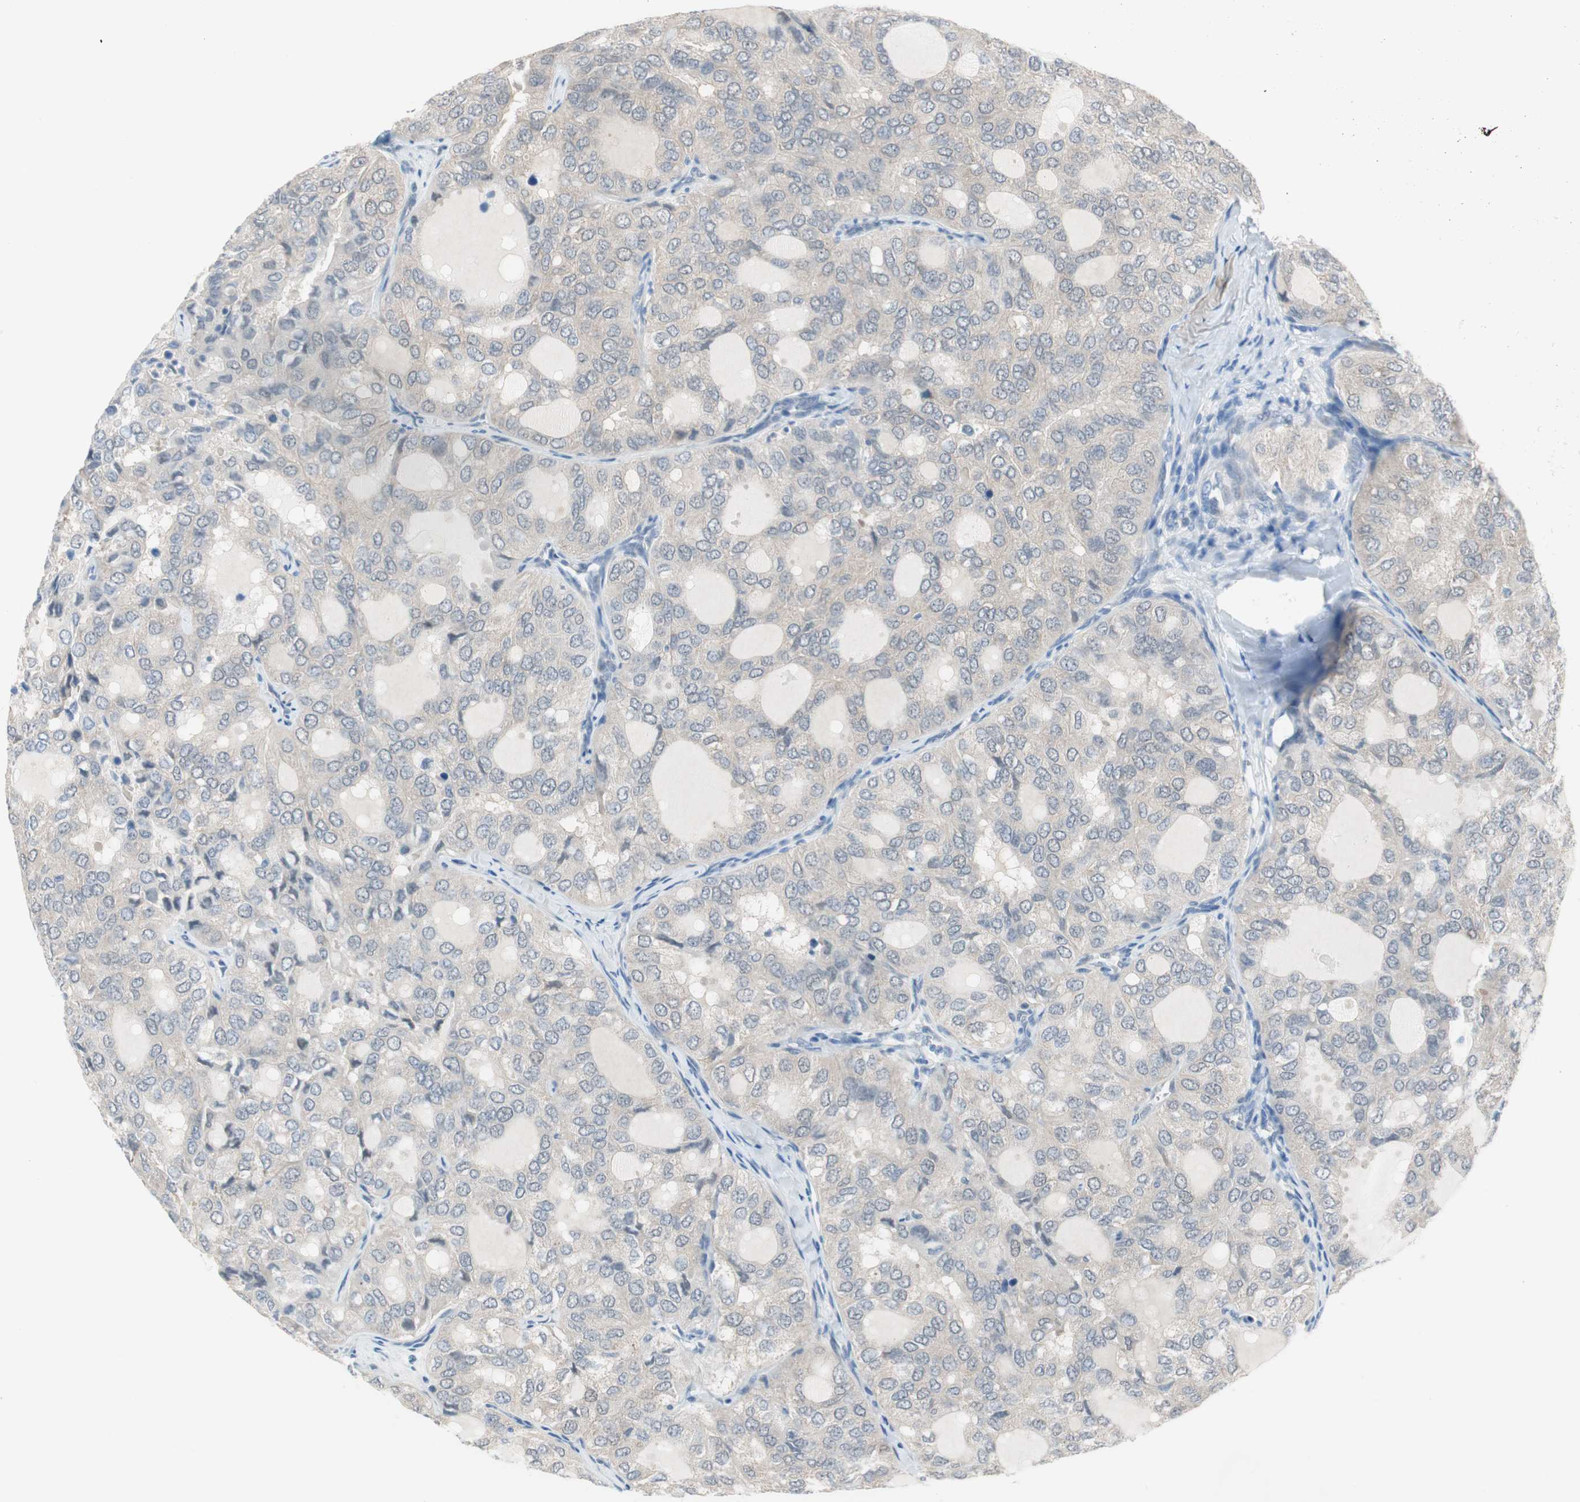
{"staining": {"intensity": "negative", "quantity": "none", "location": "none"}, "tissue": "thyroid cancer", "cell_type": "Tumor cells", "image_type": "cancer", "snomed": [{"axis": "morphology", "description": "Follicular adenoma carcinoma, NOS"}, {"axis": "topography", "description": "Thyroid gland"}], "caption": "There is no significant positivity in tumor cells of thyroid cancer (follicular adenoma carcinoma).", "gene": "GRHL1", "patient": {"sex": "male", "age": 75}}